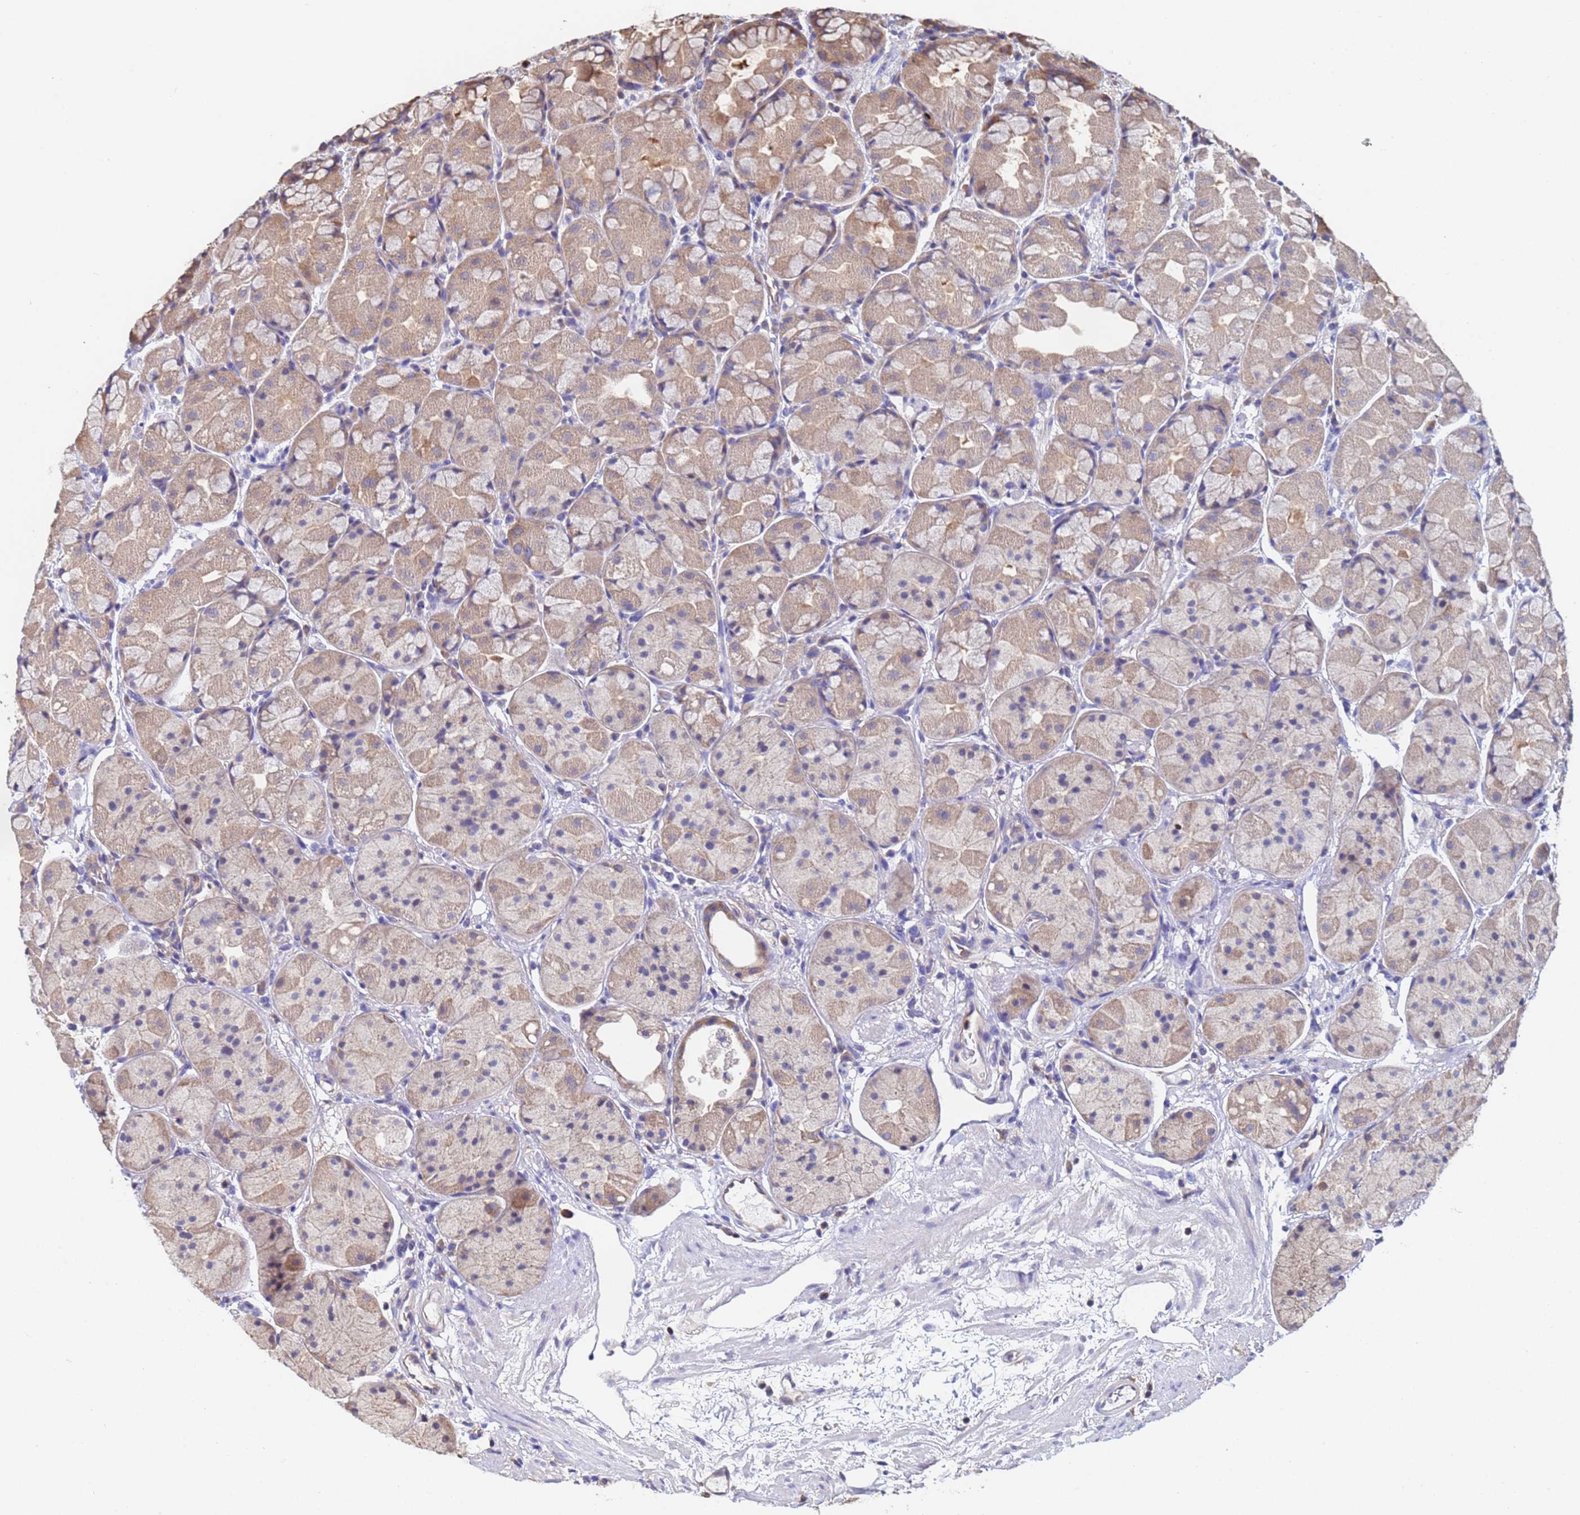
{"staining": {"intensity": "moderate", "quantity": "25%-75%", "location": "cytoplasmic/membranous"}, "tissue": "stomach", "cell_type": "Glandular cells", "image_type": "normal", "snomed": [{"axis": "morphology", "description": "Normal tissue, NOS"}, {"axis": "topography", "description": "Stomach"}], "caption": "Human stomach stained for a protein (brown) reveals moderate cytoplasmic/membranous positive positivity in approximately 25%-75% of glandular cells.", "gene": "FAM25A", "patient": {"sex": "male", "age": 57}}